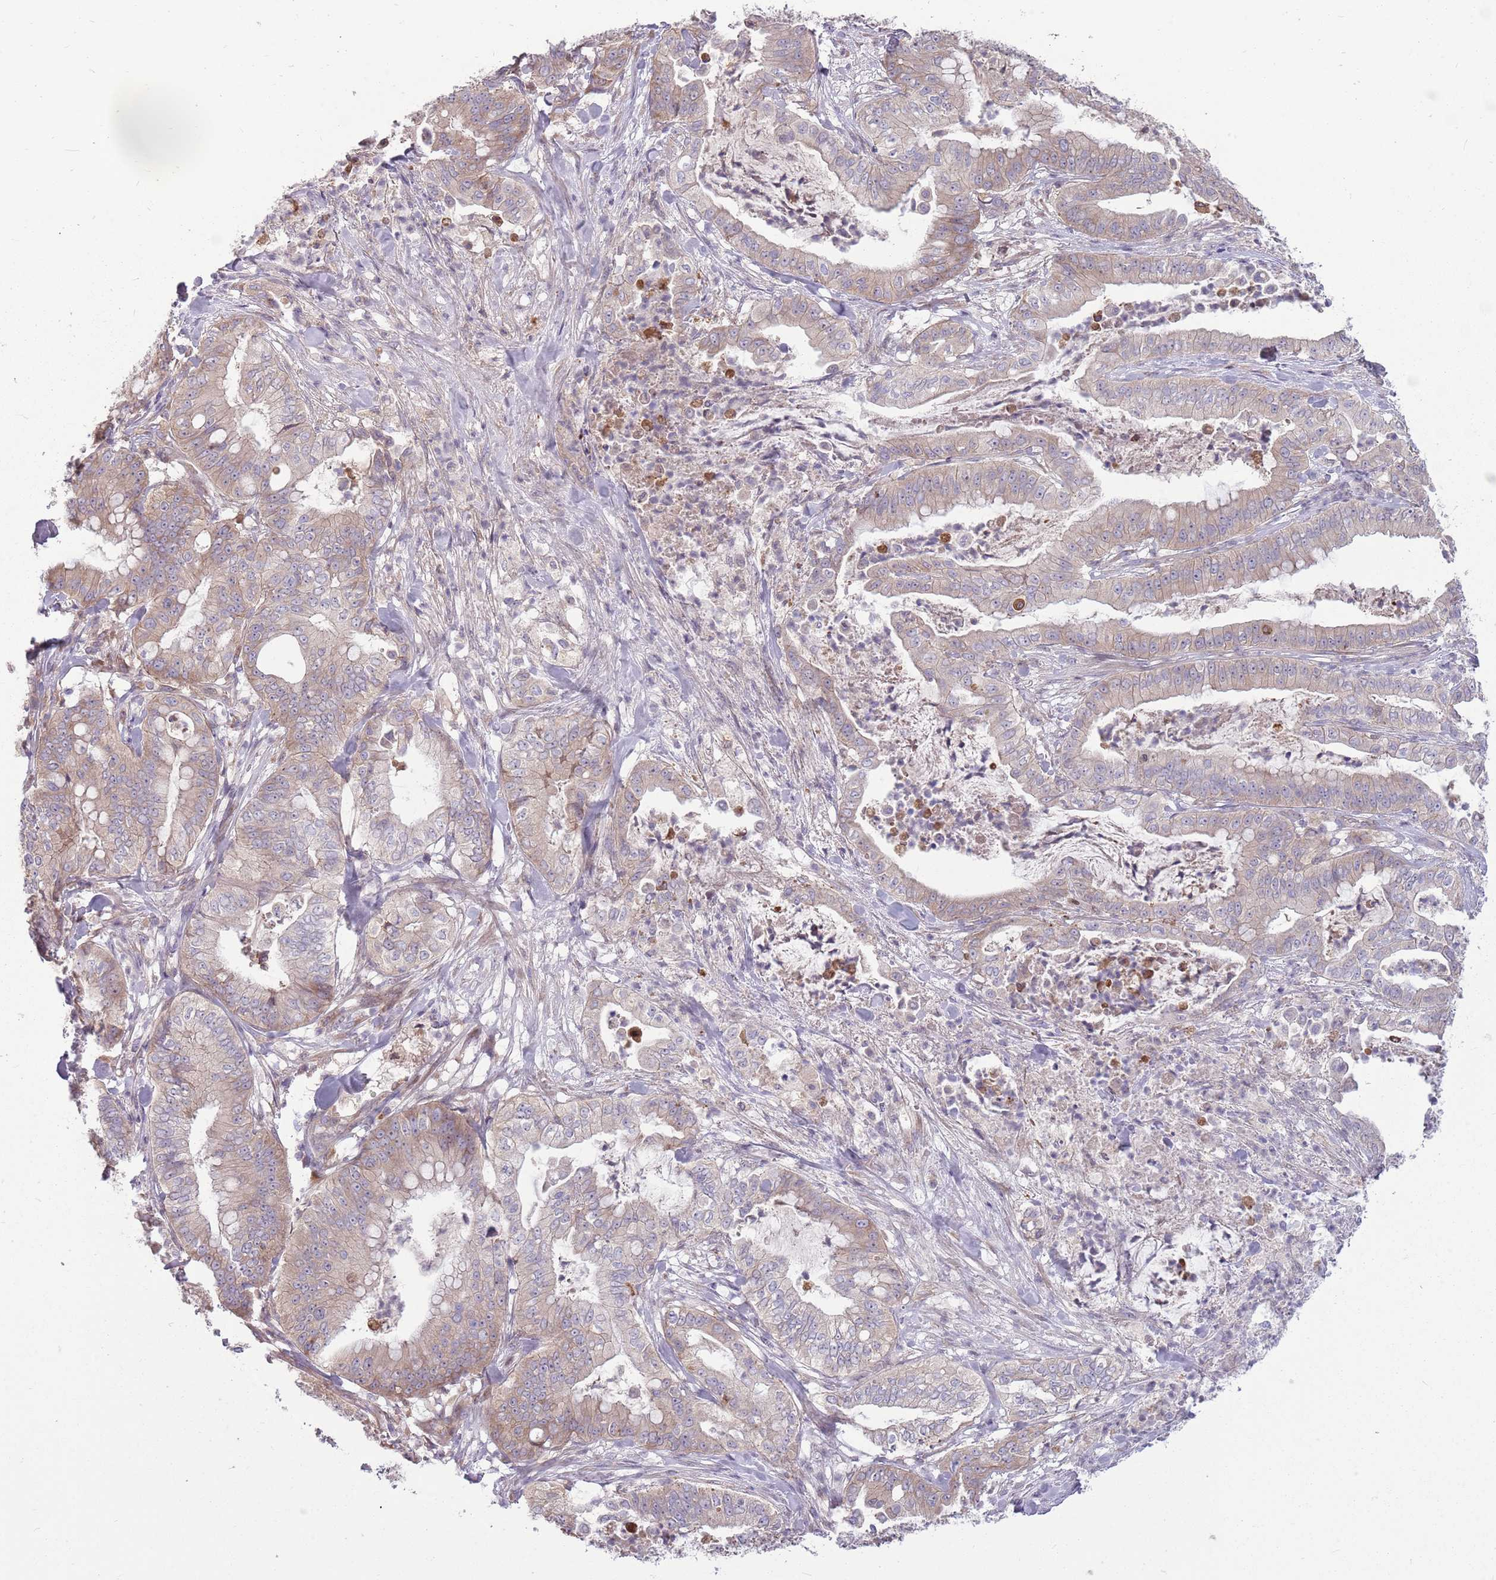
{"staining": {"intensity": "moderate", "quantity": "25%-75%", "location": "cytoplasmic/membranous"}, "tissue": "pancreatic cancer", "cell_type": "Tumor cells", "image_type": "cancer", "snomed": [{"axis": "morphology", "description": "Adenocarcinoma, NOS"}, {"axis": "topography", "description": "Pancreas"}], "caption": "Moderate cytoplasmic/membranous staining for a protein is present in about 25%-75% of tumor cells of pancreatic cancer (adenocarcinoma) using immunohistochemistry.", "gene": "PPP1R27", "patient": {"sex": "male", "age": 71}}